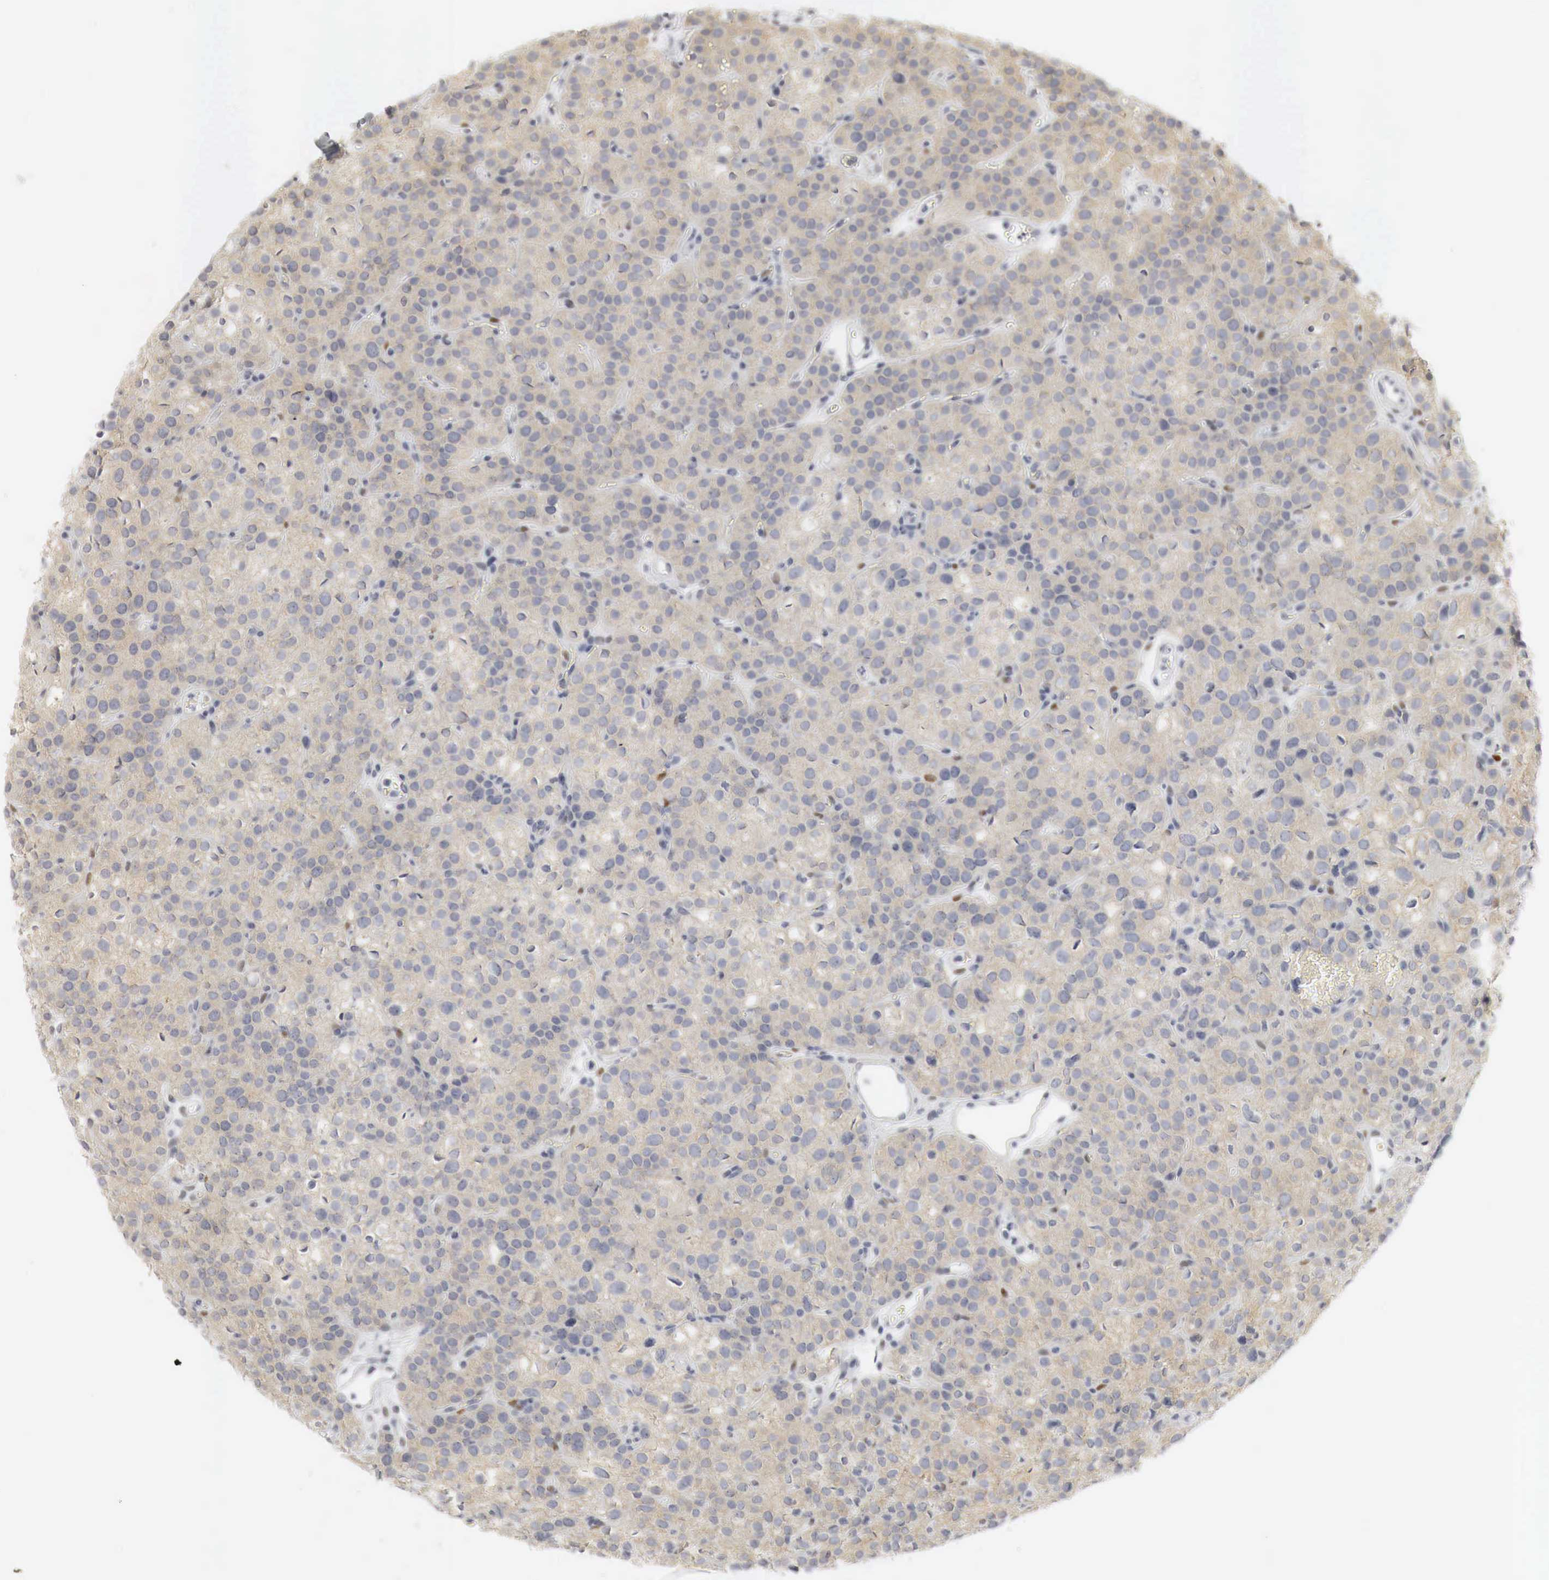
{"staining": {"intensity": "weak", "quantity": "25%-75%", "location": "cytoplasmic/membranous"}, "tissue": "parathyroid gland", "cell_type": "Glandular cells", "image_type": "normal", "snomed": [{"axis": "morphology", "description": "Normal tissue, NOS"}, {"axis": "topography", "description": "Parathyroid gland"}], "caption": "Glandular cells demonstrate low levels of weak cytoplasmic/membranous staining in approximately 25%-75% of cells in unremarkable parathyroid gland. The staining was performed using DAB to visualize the protein expression in brown, while the nuclei were stained in blue with hematoxylin (Magnification: 20x).", "gene": "TP63", "patient": {"sex": "male", "age": 71}}